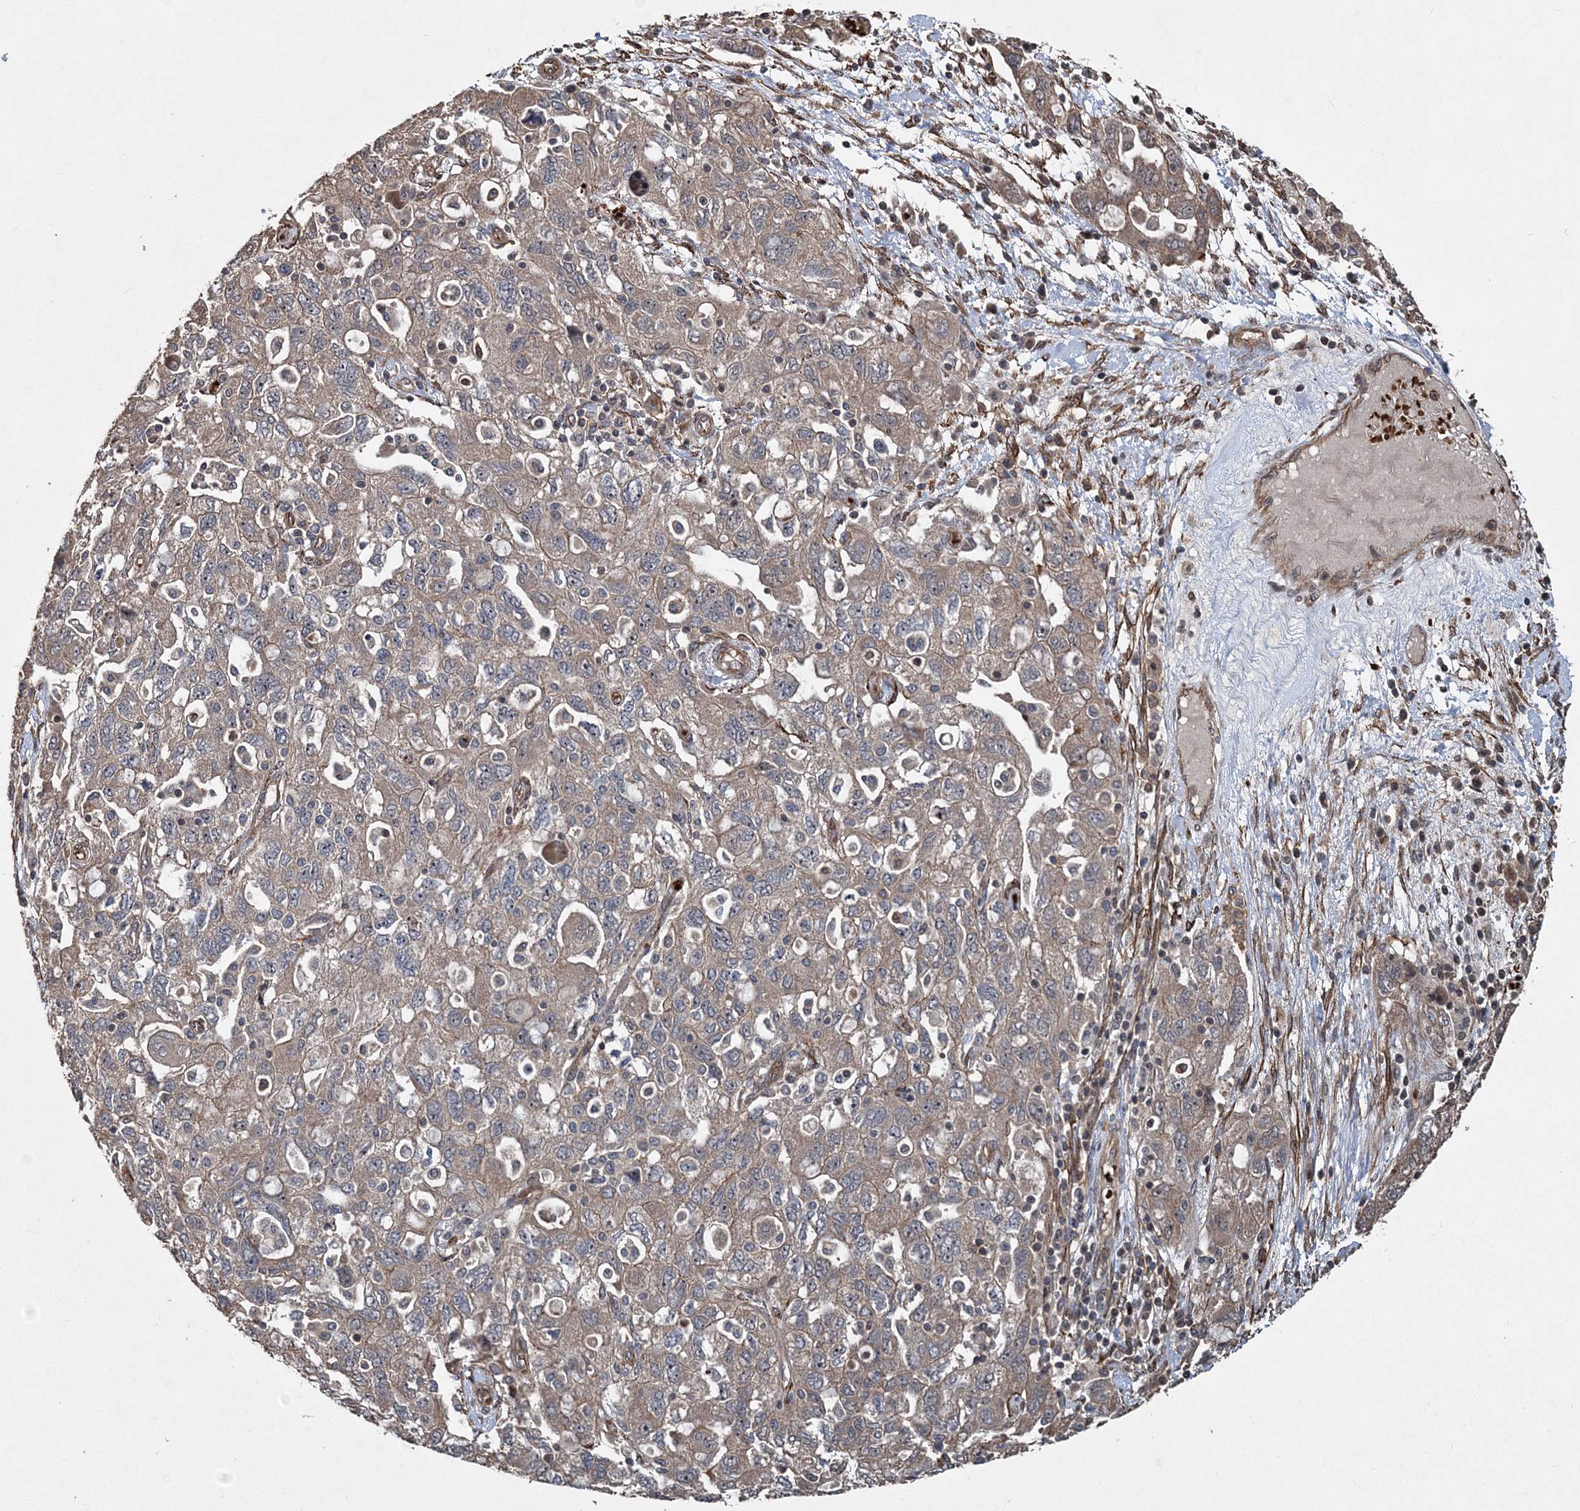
{"staining": {"intensity": "moderate", "quantity": ">75%", "location": "cytoplasmic/membranous"}, "tissue": "ovarian cancer", "cell_type": "Tumor cells", "image_type": "cancer", "snomed": [{"axis": "morphology", "description": "Carcinoma, NOS"}, {"axis": "morphology", "description": "Cystadenocarcinoma, serous, NOS"}, {"axis": "topography", "description": "Ovary"}], "caption": "An immunohistochemistry (IHC) histopathology image of tumor tissue is shown. Protein staining in brown highlights moderate cytoplasmic/membranous positivity in carcinoma (ovarian) within tumor cells. (Brightfield microscopy of DAB IHC at high magnification).", "gene": "HYCC2", "patient": {"sex": "female", "age": 69}}